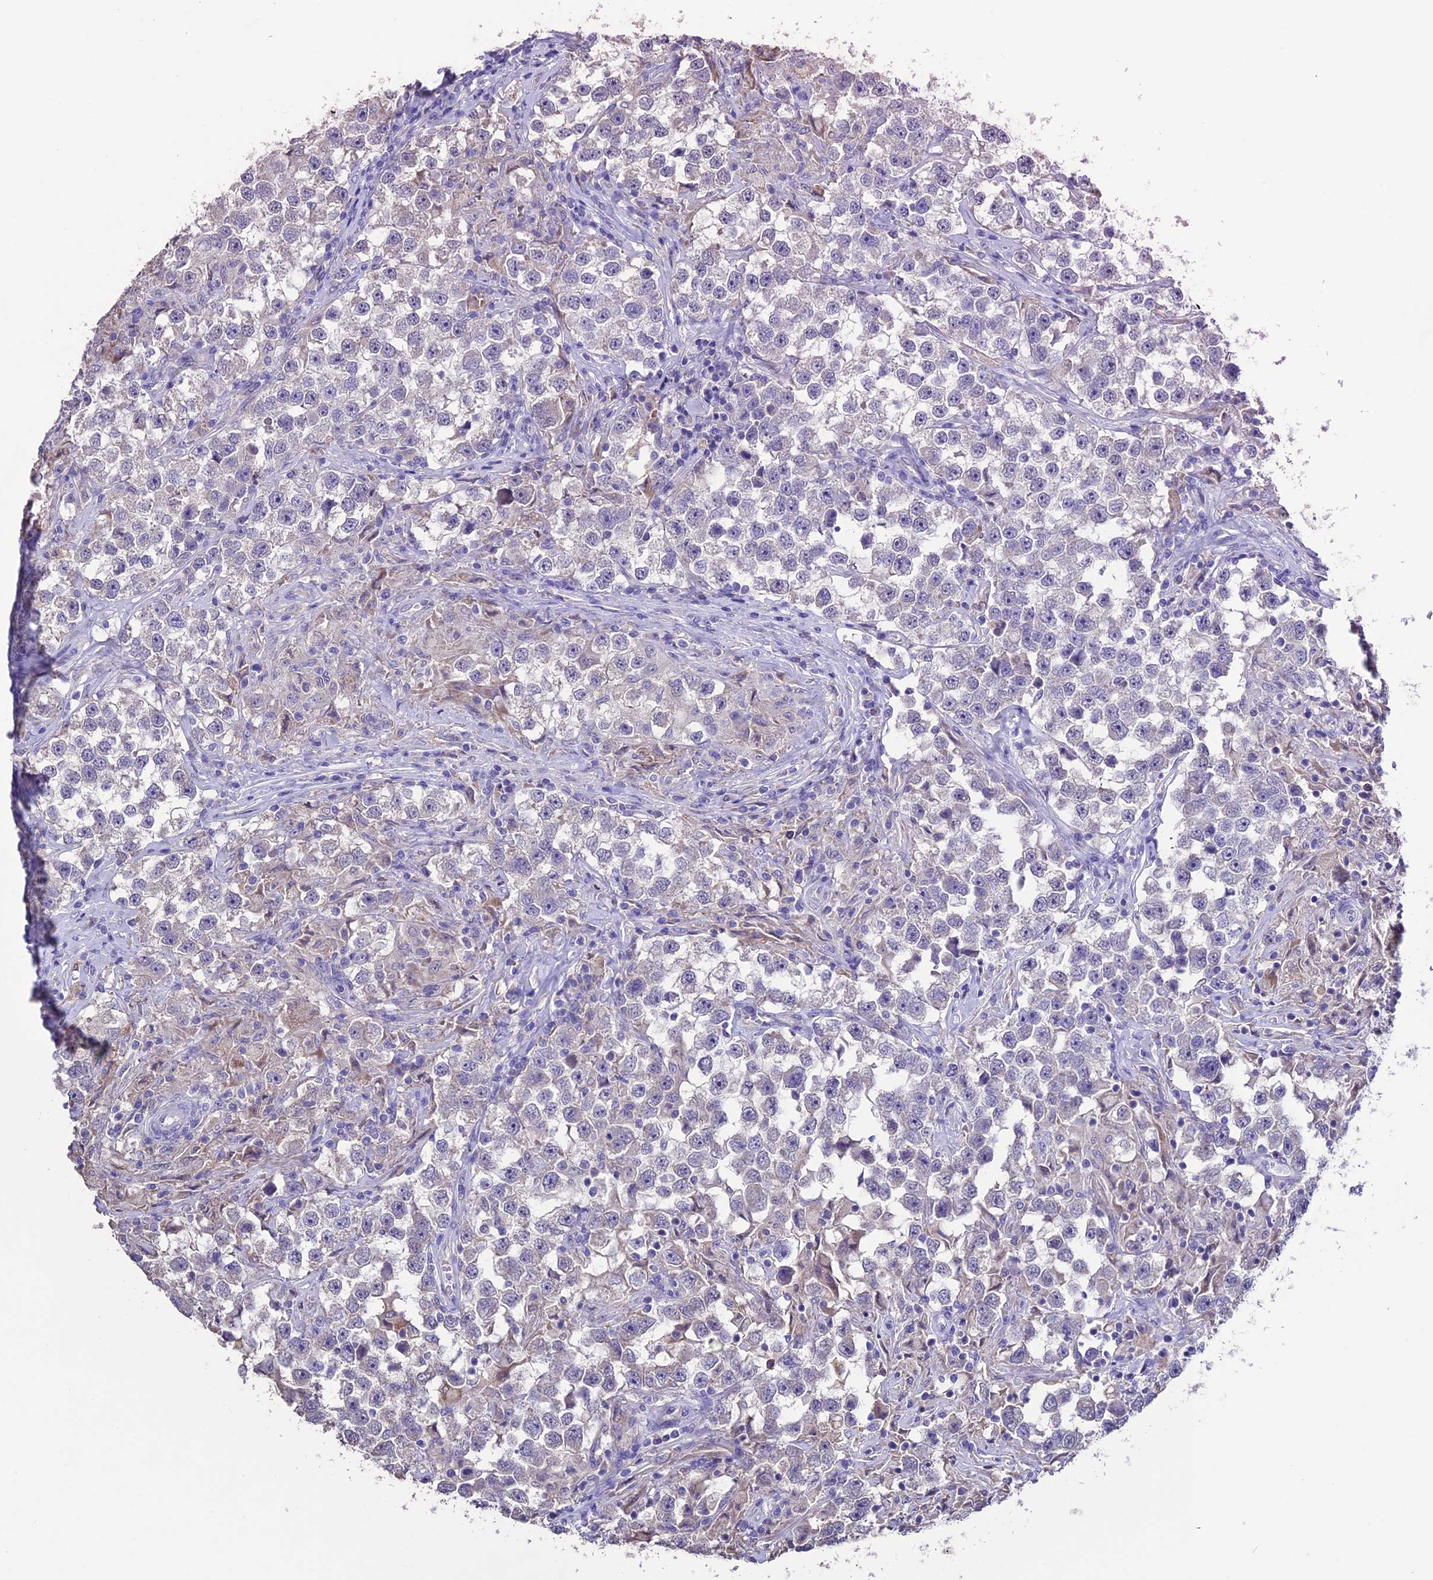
{"staining": {"intensity": "negative", "quantity": "none", "location": "none"}, "tissue": "testis cancer", "cell_type": "Tumor cells", "image_type": "cancer", "snomed": [{"axis": "morphology", "description": "Seminoma, NOS"}, {"axis": "topography", "description": "Testis"}], "caption": "IHC micrograph of neoplastic tissue: testis cancer (seminoma) stained with DAB (3,3'-diaminobenzidine) reveals no significant protein staining in tumor cells.", "gene": "DIS3L", "patient": {"sex": "male", "age": 46}}